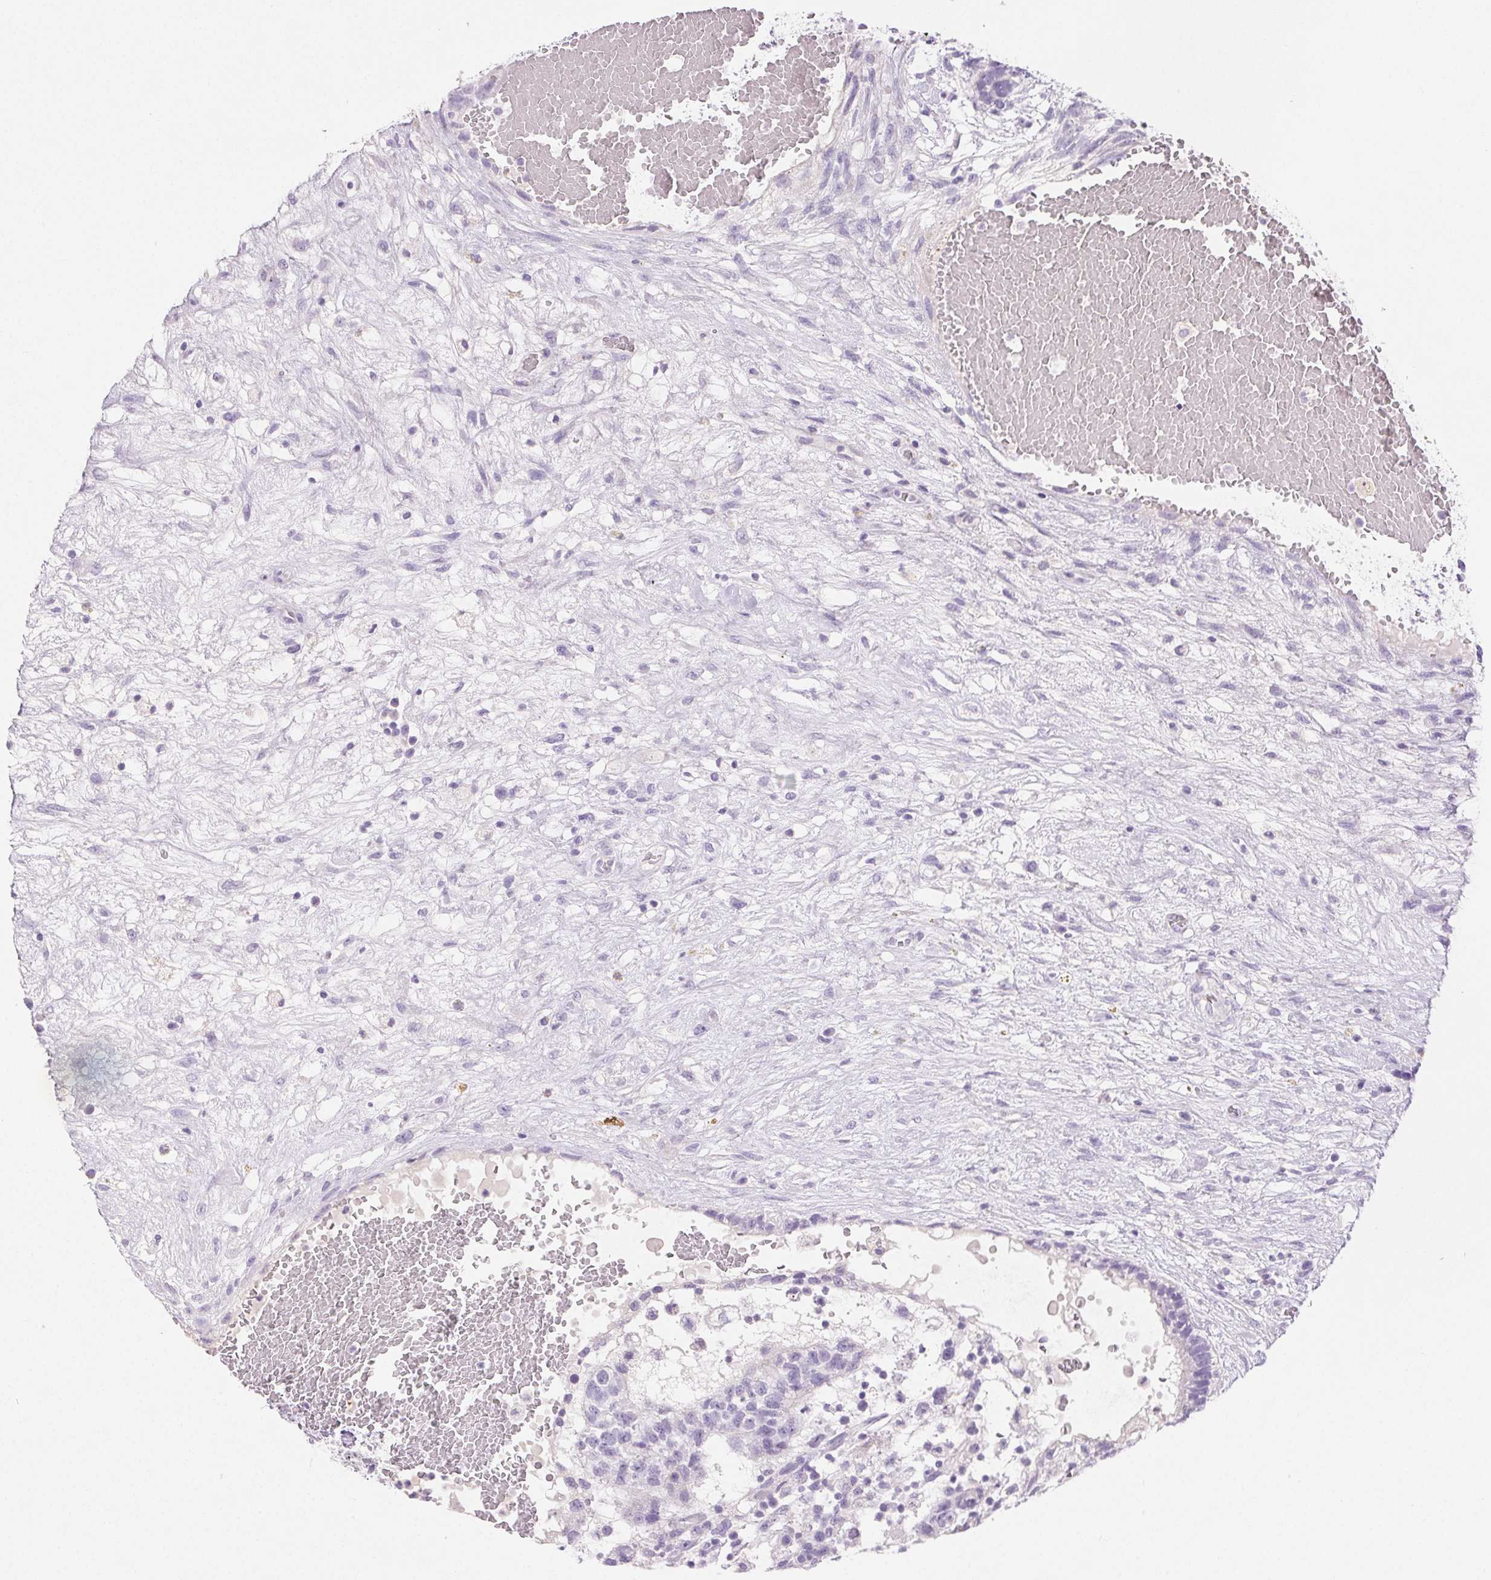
{"staining": {"intensity": "negative", "quantity": "none", "location": "none"}, "tissue": "testis cancer", "cell_type": "Tumor cells", "image_type": "cancer", "snomed": [{"axis": "morphology", "description": "Normal tissue, NOS"}, {"axis": "morphology", "description": "Carcinoma, Embryonal, NOS"}, {"axis": "topography", "description": "Testis"}], "caption": "The immunohistochemistry image has no significant positivity in tumor cells of embryonal carcinoma (testis) tissue.", "gene": "CLDN16", "patient": {"sex": "male", "age": 32}}